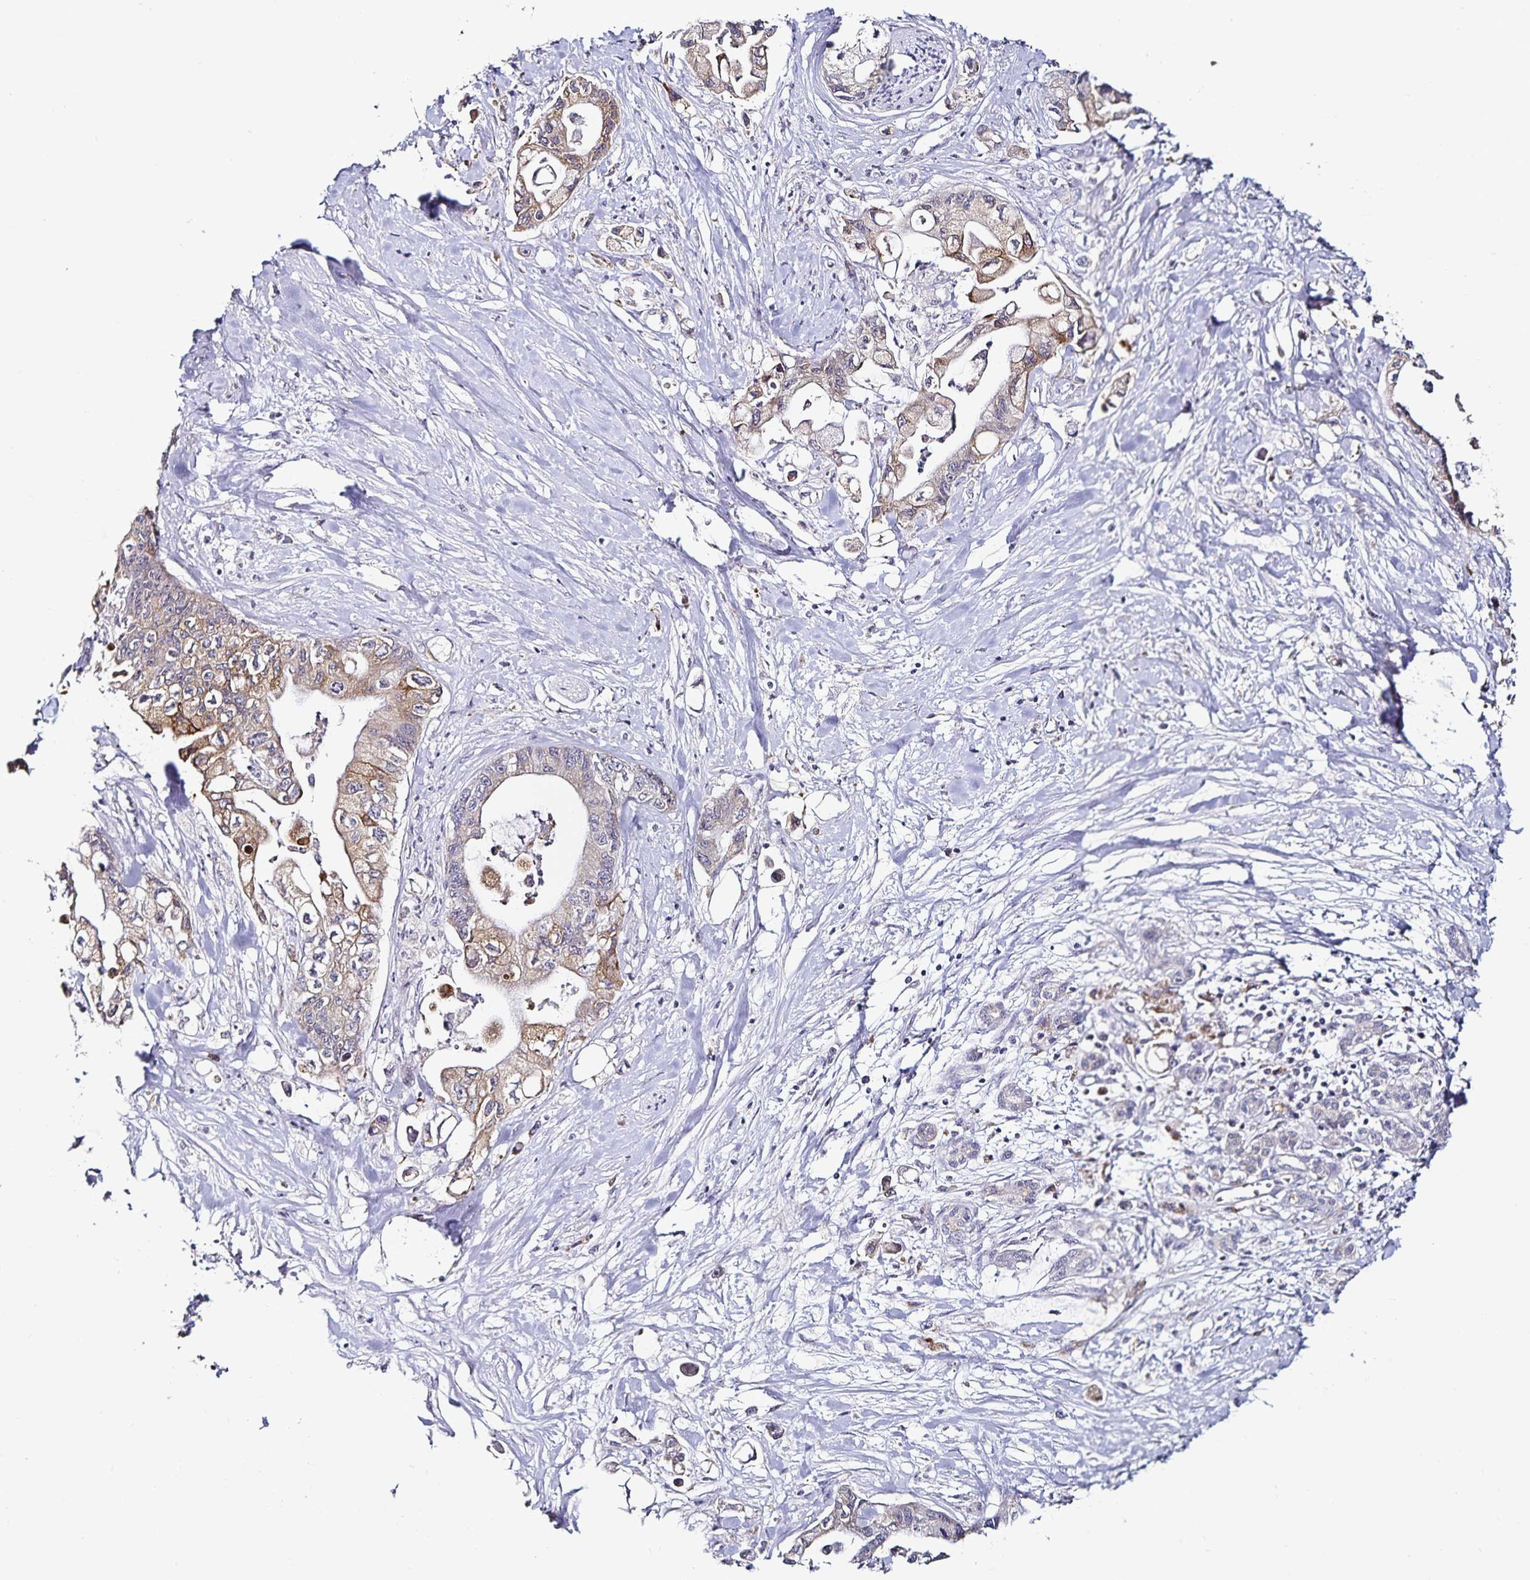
{"staining": {"intensity": "weak", "quantity": "25%-75%", "location": "cytoplasmic/membranous"}, "tissue": "pancreatic cancer", "cell_type": "Tumor cells", "image_type": "cancer", "snomed": [{"axis": "morphology", "description": "Adenocarcinoma, NOS"}, {"axis": "topography", "description": "Pancreas"}], "caption": "Pancreatic adenocarcinoma tissue exhibits weak cytoplasmic/membranous staining in about 25%-75% of tumor cells", "gene": "ACSL5", "patient": {"sex": "male", "age": 61}}